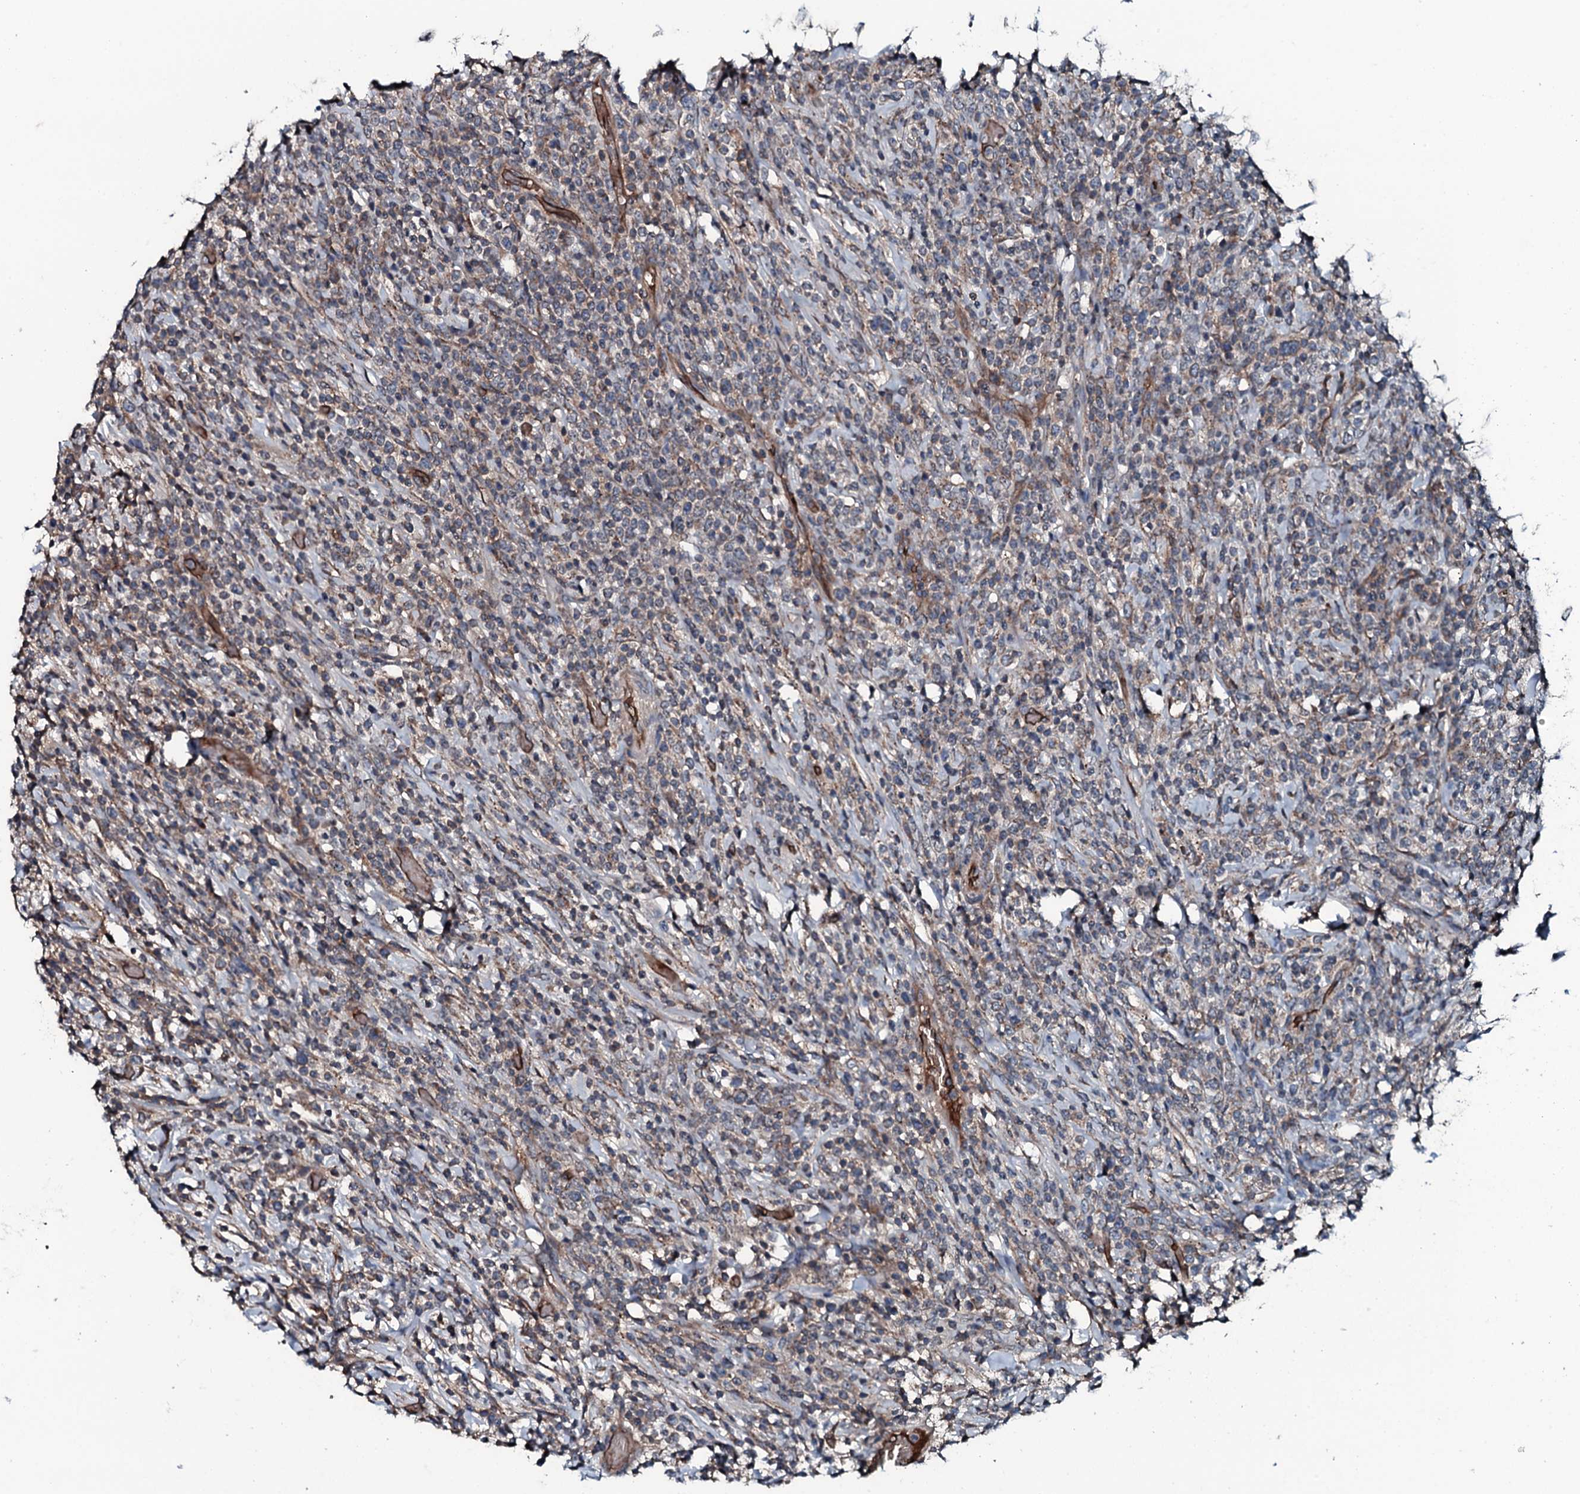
{"staining": {"intensity": "weak", "quantity": ">75%", "location": "cytoplasmic/membranous"}, "tissue": "lymphoma", "cell_type": "Tumor cells", "image_type": "cancer", "snomed": [{"axis": "morphology", "description": "Malignant lymphoma, non-Hodgkin's type, High grade"}, {"axis": "topography", "description": "Colon"}], "caption": "Approximately >75% of tumor cells in human lymphoma demonstrate weak cytoplasmic/membranous protein positivity as visualized by brown immunohistochemical staining.", "gene": "TRIM7", "patient": {"sex": "female", "age": 53}}